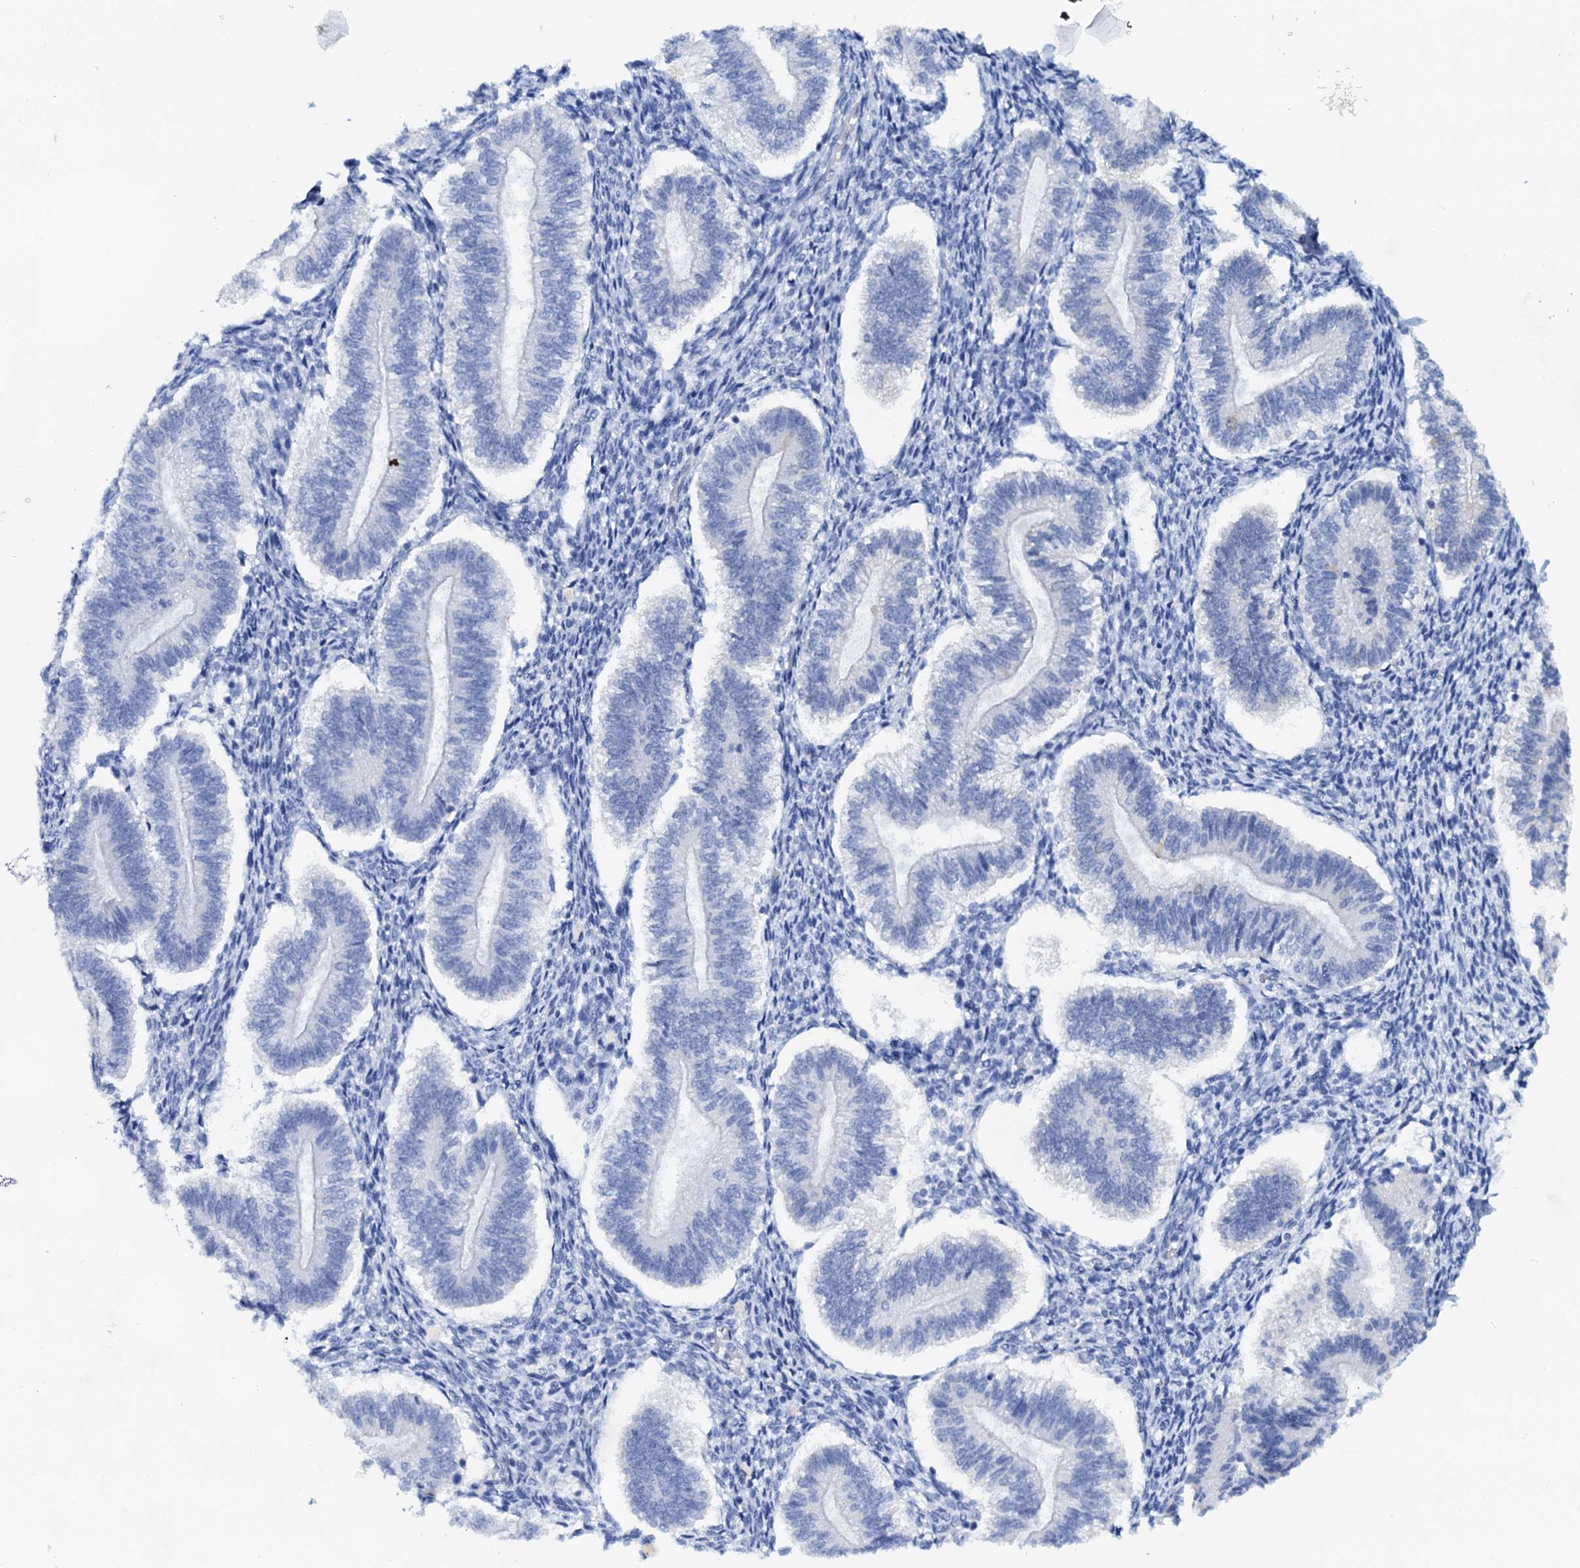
{"staining": {"intensity": "negative", "quantity": "none", "location": "none"}, "tissue": "endometrium", "cell_type": "Cells in endometrial stroma", "image_type": "normal", "snomed": [{"axis": "morphology", "description": "Normal tissue, NOS"}, {"axis": "topography", "description": "Endometrium"}], "caption": "Immunohistochemistry (IHC) photomicrograph of normal human endometrium stained for a protein (brown), which displays no staining in cells in endometrial stroma. (Stains: DAB (3,3'-diaminobenzidine) immunohistochemistry (IHC) with hematoxylin counter stain, Microscopy: brightfield microscopy at high magnification).", "gene": "PTGES3", "patient": {"sex": "female", "age": 25}}